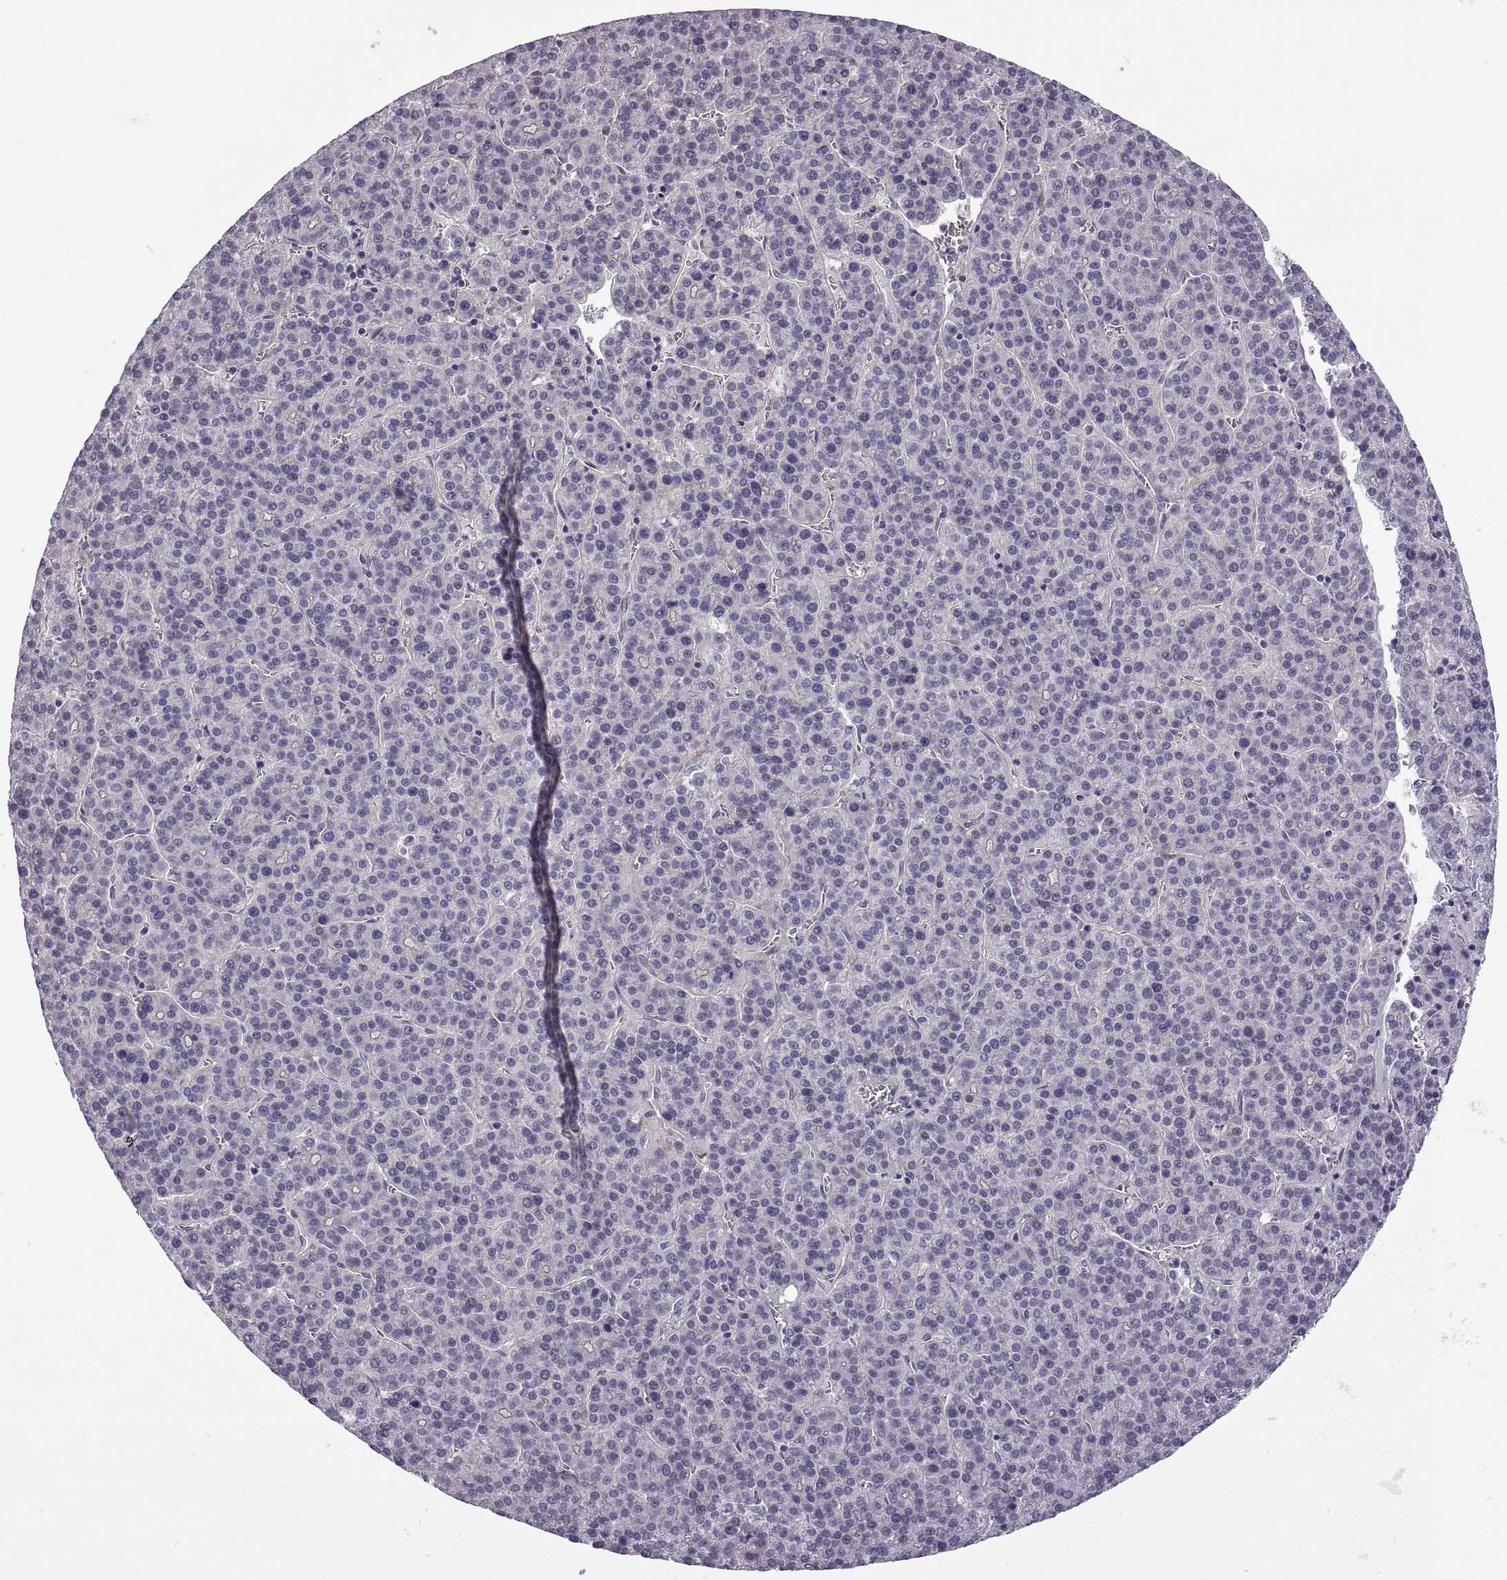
{"staining": {"intensity": "negative", "quantity": "none", "location": "none"}, "tissue": "liver cancer", "cell_type": "Tumor cells", "image_type": "cancer", "snomed": [{"axis": "morphology", "description": "Carcinoma, Hepatocellular, NOS"}, {"axis": "topography", "description": "Liver"}], "caption": "This is an immunohistochemistry histopathology image of human hepatocellular carcinoma (liver). There is no expression in tumor cells.", "gene": "MEIOC", "patient": {"sex": "female", "age": 58}}